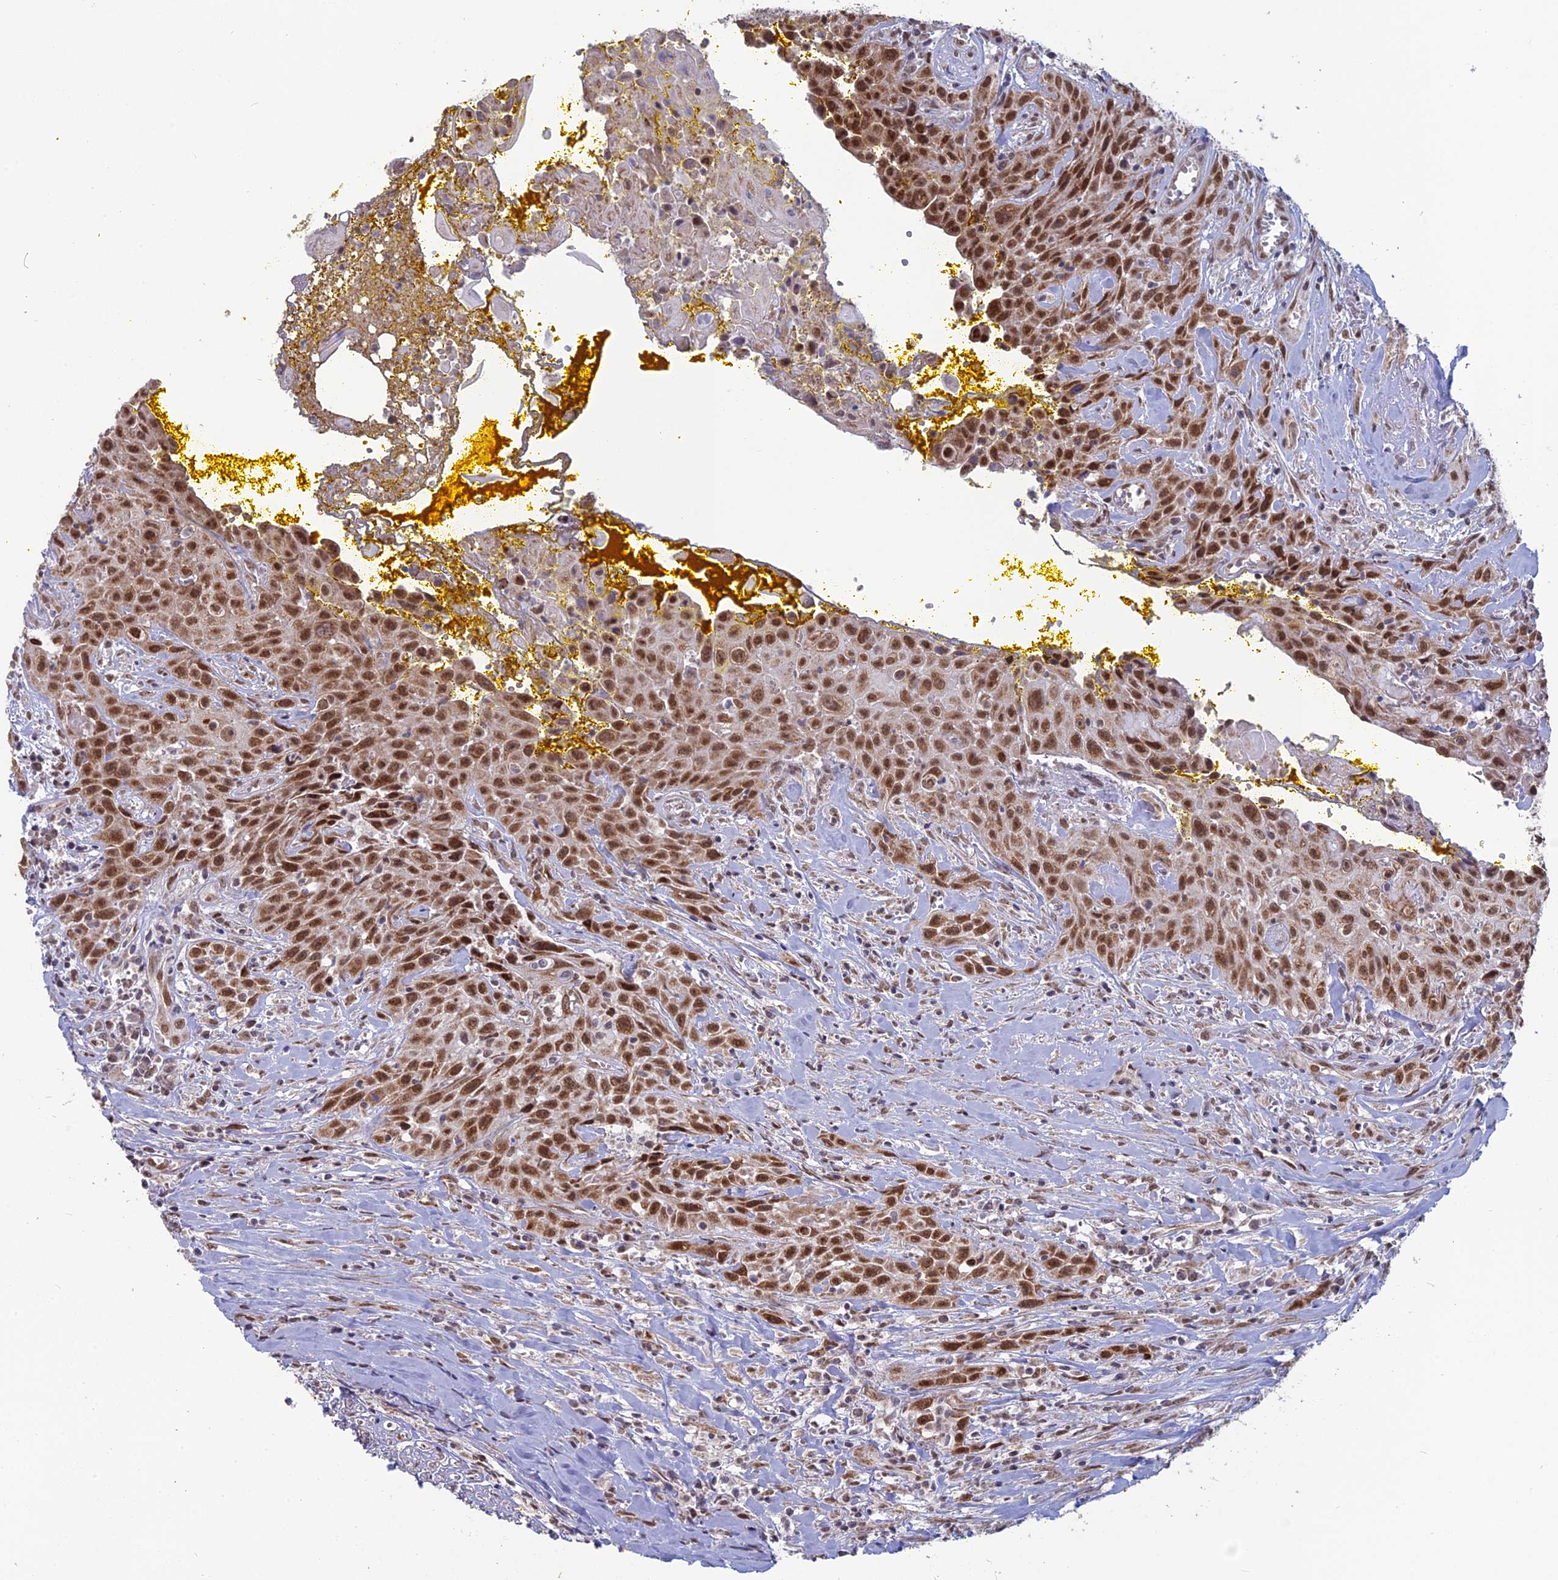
{"staining": {"intensity": "strong", "quantity": ">75%", "location": "nuclear"}, "tissue": "head and neck cancer", "cell_type": "Tumor cells", "image_type": "cancer", "snomed": [{"axis": "morphology", "description": "Squamous cell carcinoma, NOS"}, {"axis": "topography", "description": "Oral tissue"}, {"axis": "topography", "description": "Head-Neck"}], "caption": "The immunohistochemical stain highlights strong nuclear positivity in tumor cells of head and neck cancer tissue.", "gene": "ARHGAP40", "patient": {"sex": "female", "age": 82}}